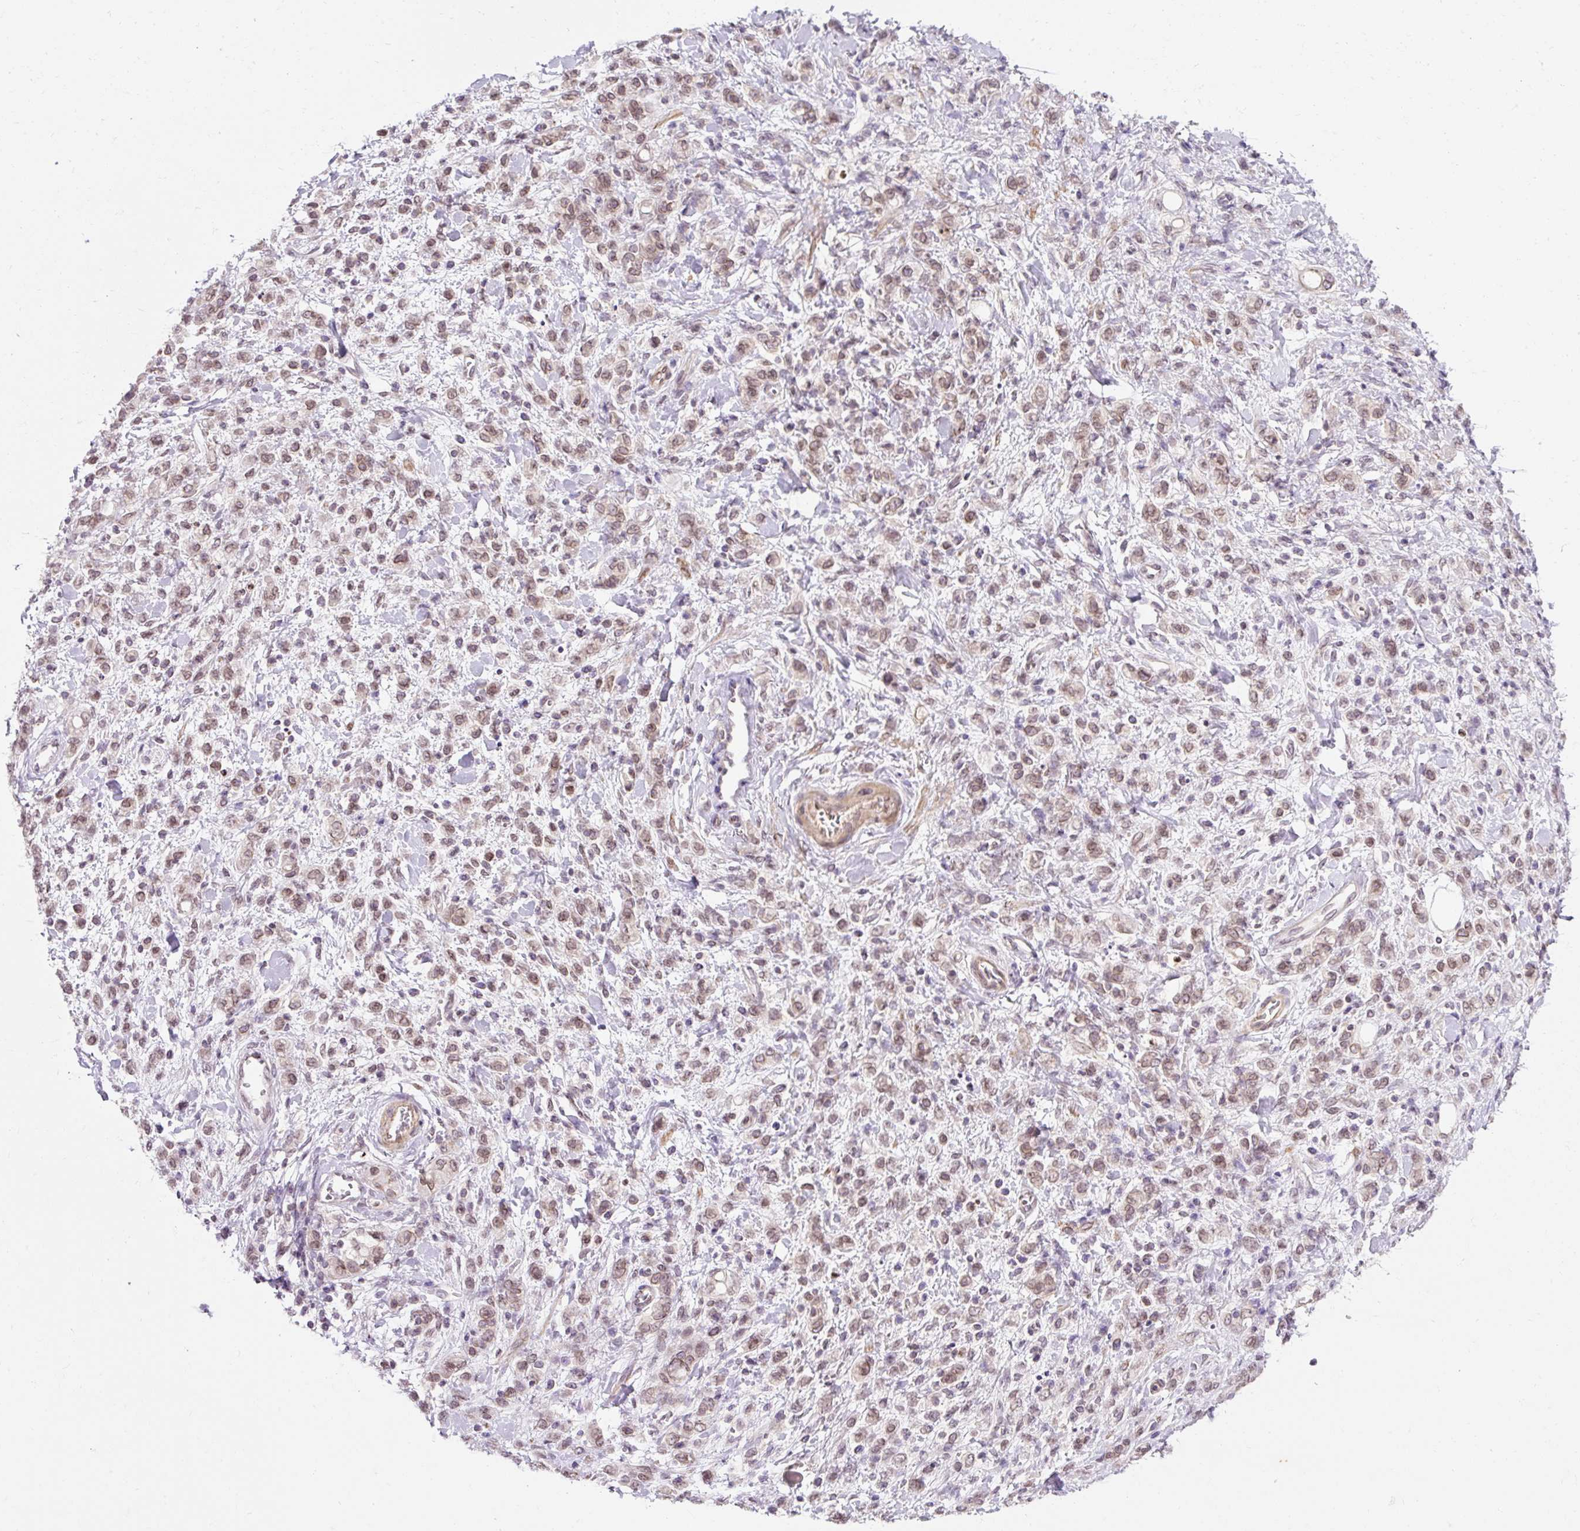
{"staining": {"intensity": "weak", "quantity": ">75%", "location": "cytoplasmic/membranous,nuclear"}, "tissue": "stomach cancer", "cell_type": "Tumor cells", "image_type": "cancer", "snomed": [{"axis": "morphology", "description": "Adenocarcinoma, NOS"}, {"axis": "topography", "description": "Stomach"}], "caption": "Weak cytoplasmic/membranous and nuclear staining for a protein is appreciated in approximately >75% of tumor cells of stomach adenocarcinoma using immunohistochemistry (IHC).", "gene": "ZNF610", "patient": {"sex": "male", "age": 77}}